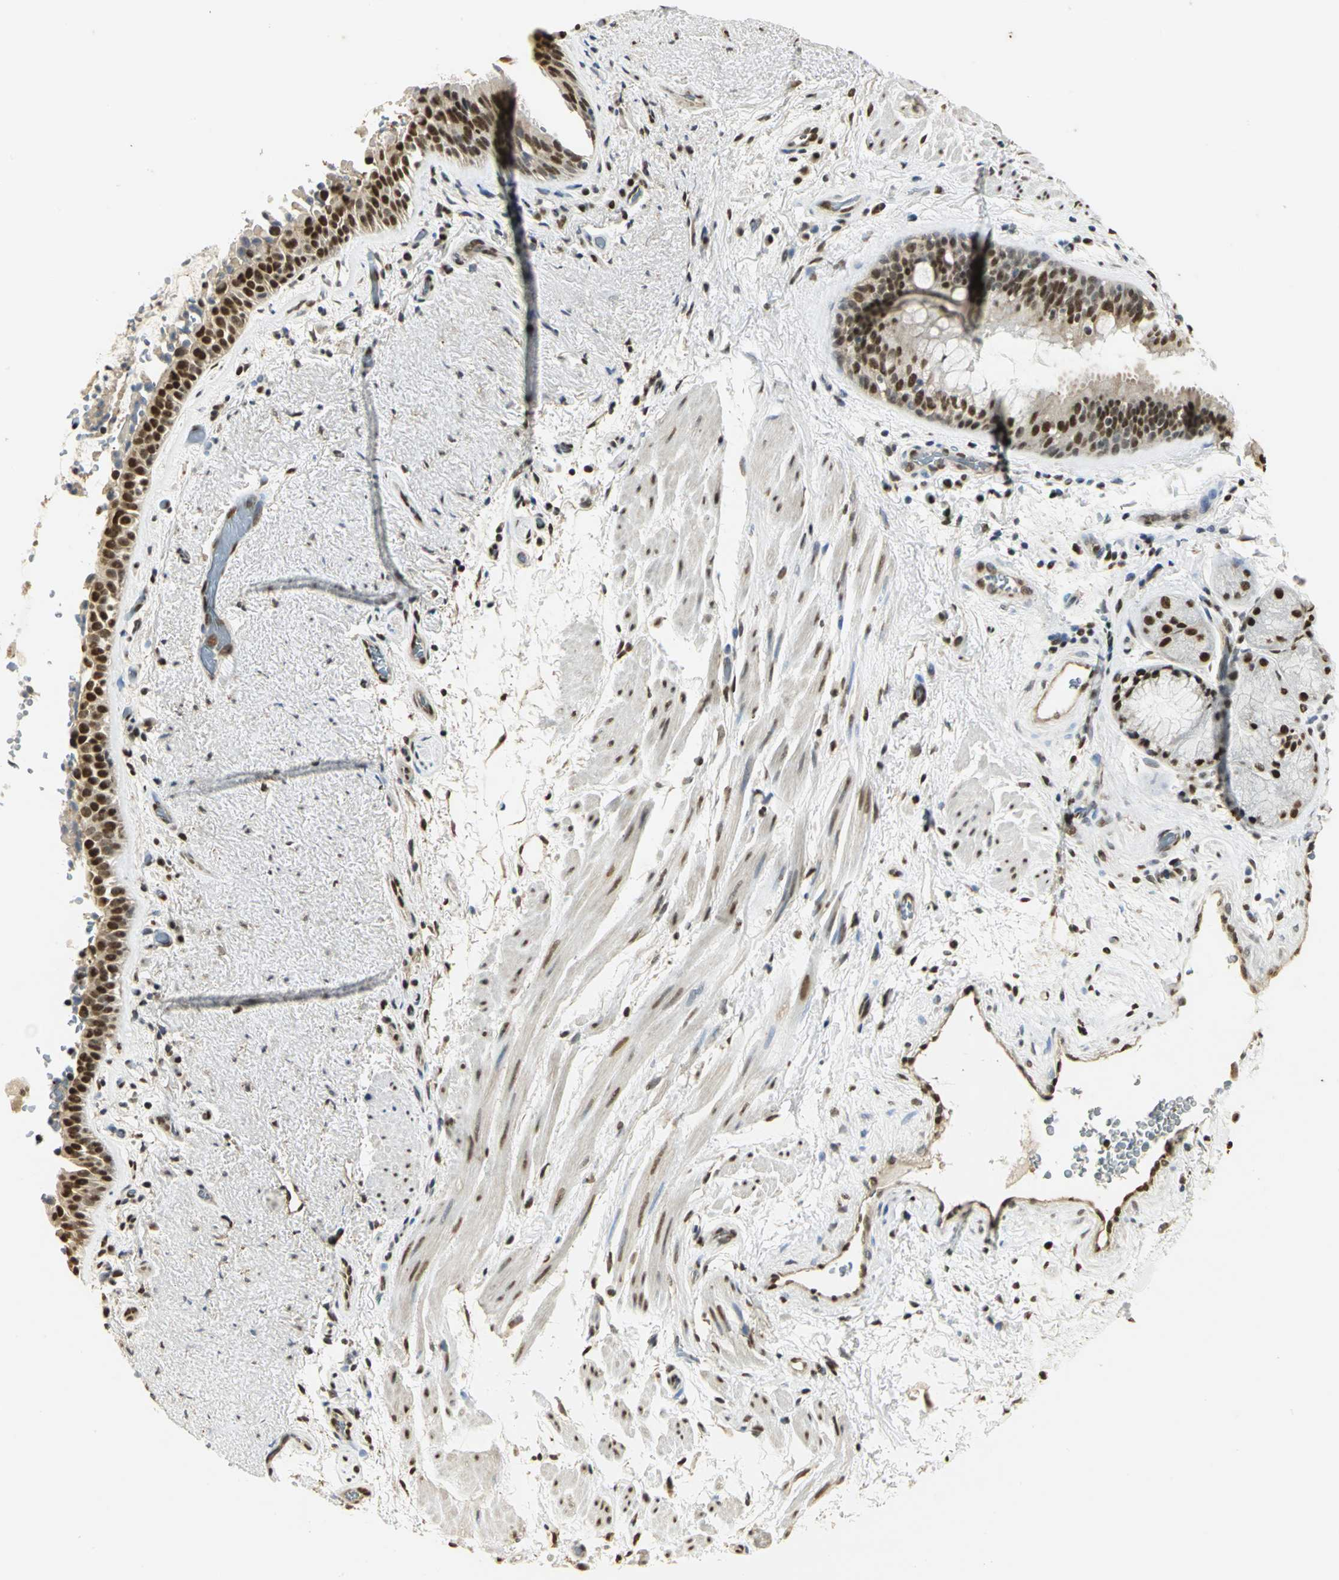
{"staining": {"intensity": "strong", "quantity": ">75%", "location": "cytoplasmic/membranous,nuclear"}, "tissue": "bronchus", "cell_type": "Respiratory epithelial cells", "image_type": "normal", "snomed": [{"axis": "morphology", "description": "Normal tissue, NOS"}, {"axis": "topography", "description": "Bronchus"}], "caption": "Immunohistochemical staining of unremarkable human bronchus exhibits >75% levels of strong cytoplasmic/membranous,nuclear protein positivity in approximately >75% of respiratory epithelial cells.", "gene": "SET", "patient": {"sex": "female", "age": 54}}